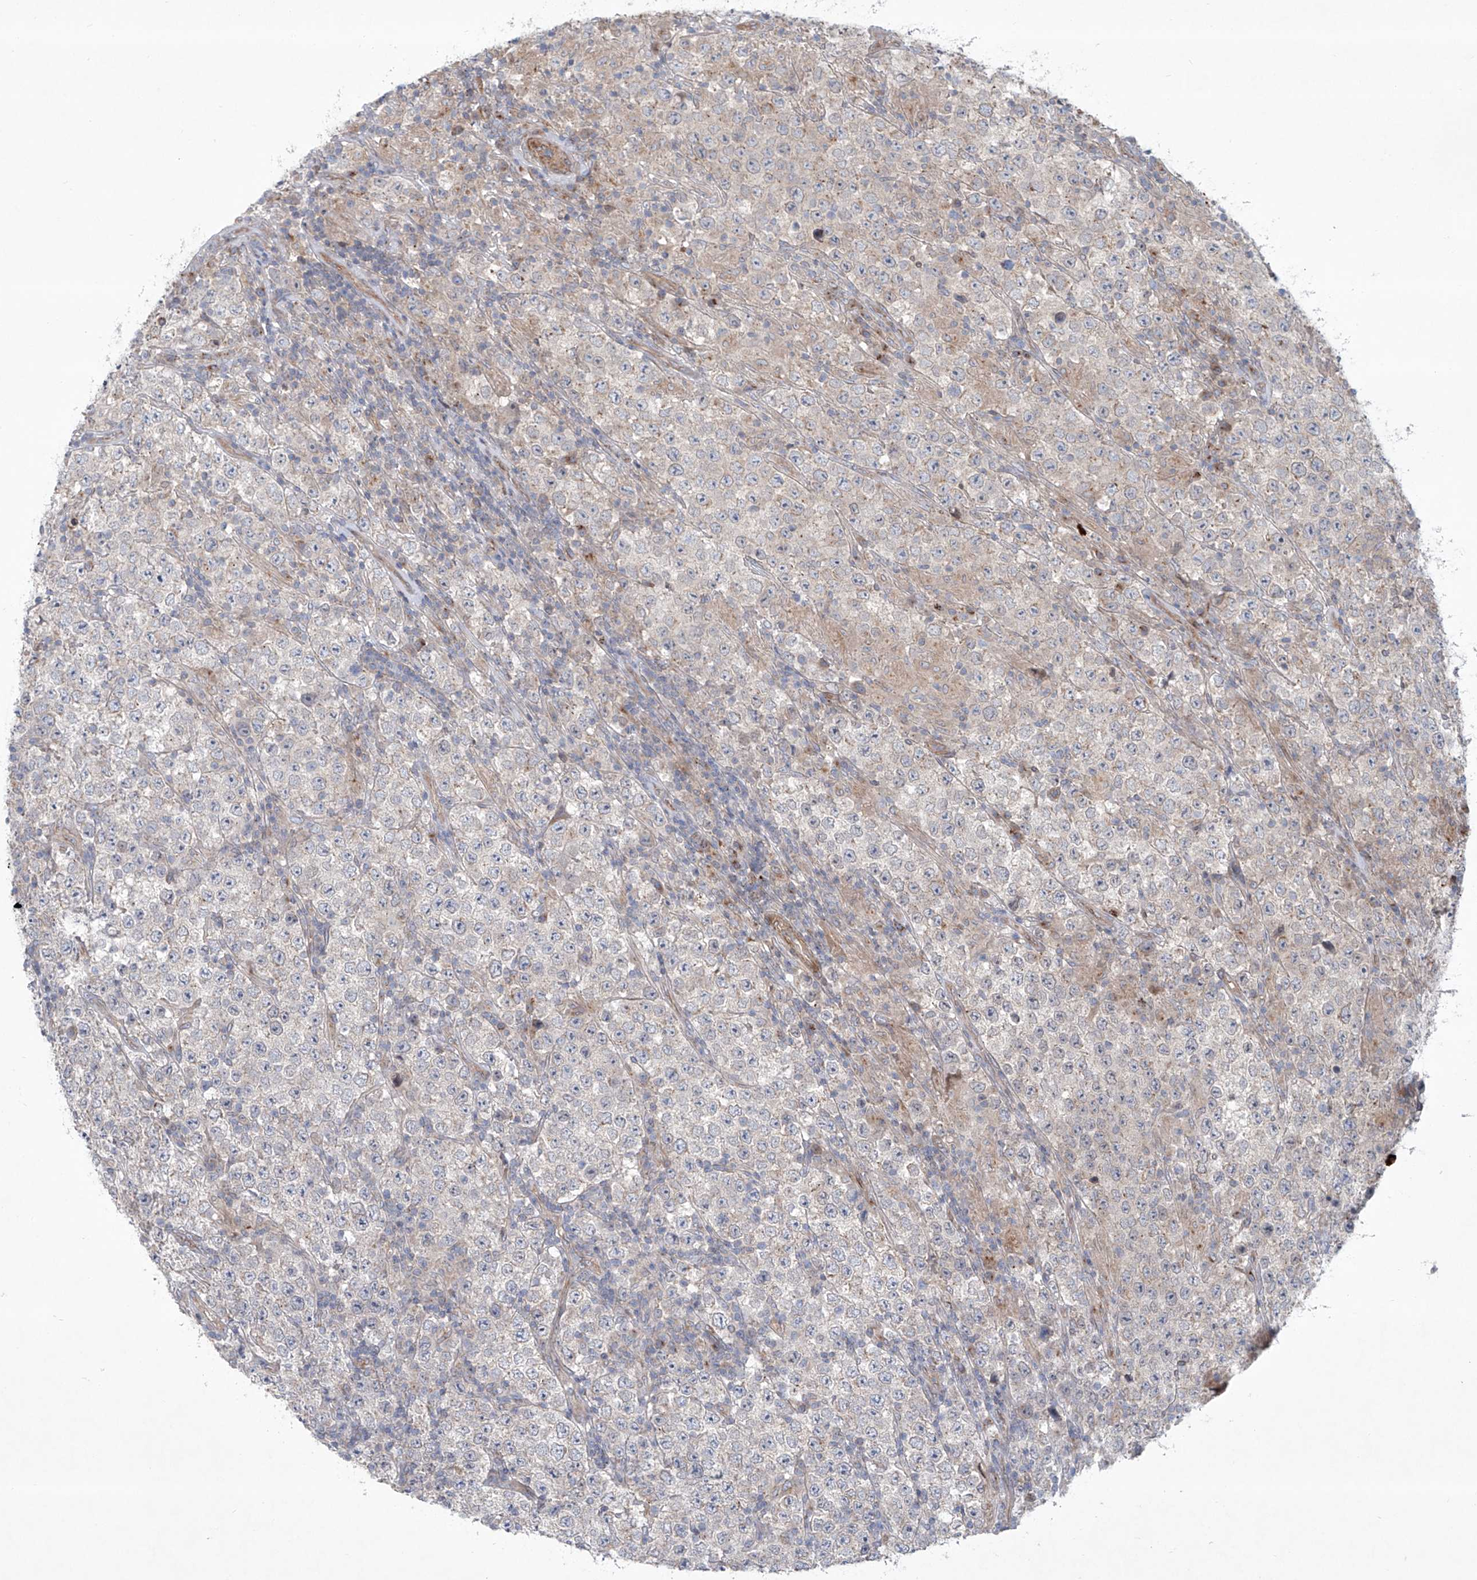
{"staining": {"intensity": "negative", "quantity": "none", "location": "none"}, "tissue": "testis cancer", "cell_type": "Tumor cells", "image_type": "cancer", "snomed": [{"axis": "morphology", "description": "Normal tissue, NOS"}, {"axis": "morphology", "description": "Urothelial carcinoma, High grade"}, {"axis": "morphology", "description": "Seminoma, NOS"}, {"axis": "morphology", "description": "Carcinoma, Embryonal, NOS"}, {"axis": "topography", "description": "Urinary bladder"}, {"axis": "topography", "description": "Testis"}], "caption": "The immunohistochemistry (IHC) micrograph has no significant staining in tumor cells of testis cancer (high-grade urothelial carcinoma) tissue.", "gene": "KLC4", "patient": {"sex": "male", "age": 41}}